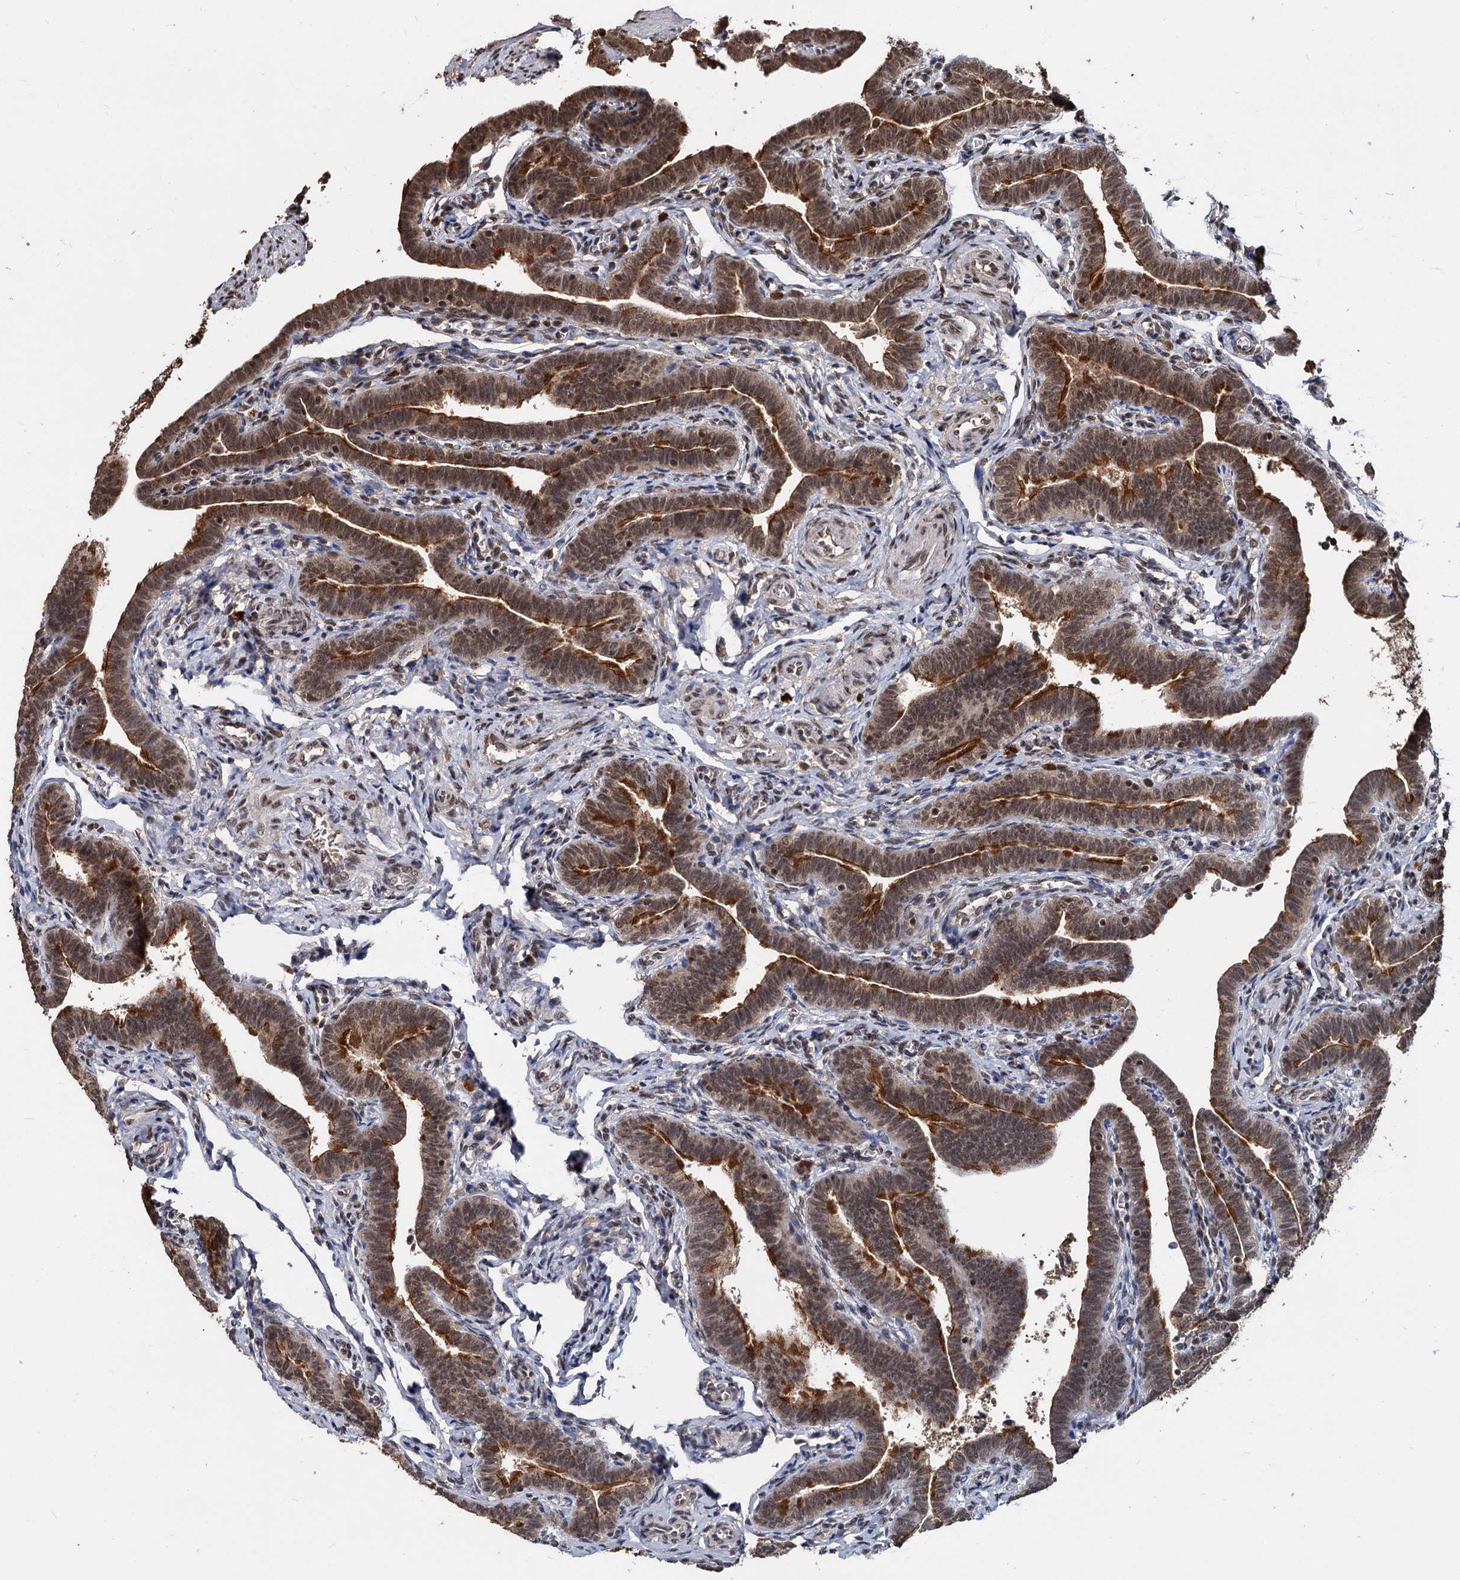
{"staining": {"intensity": "moderate", "quantity": ">75%", "location": "cytoplasmic/membranous,nuclear"}, "tissue": "fallopian tube", "cell_type": "Glandular cells", "image_type": "normal", "snomed": [{"axis": "morphology", "description": "Normal tissue, NOS"}, {"axis": "topography", "description": "Fallopian tube"}], "caption": "Immunohistochemical staining of unremarkable fallopian tube exhibits medium levels of moderate cytoplasmic/membranous,nuclear expression in approximately >75% of glandular cells. The protein is stained brown, and the nuclei are stained in blue (DAB (3,3'-diaminobenzidine) IHC with brightfield microscopy, high magnification).", "gene": "FAM216B", "patient": {"sex": "female", "age": 36}}